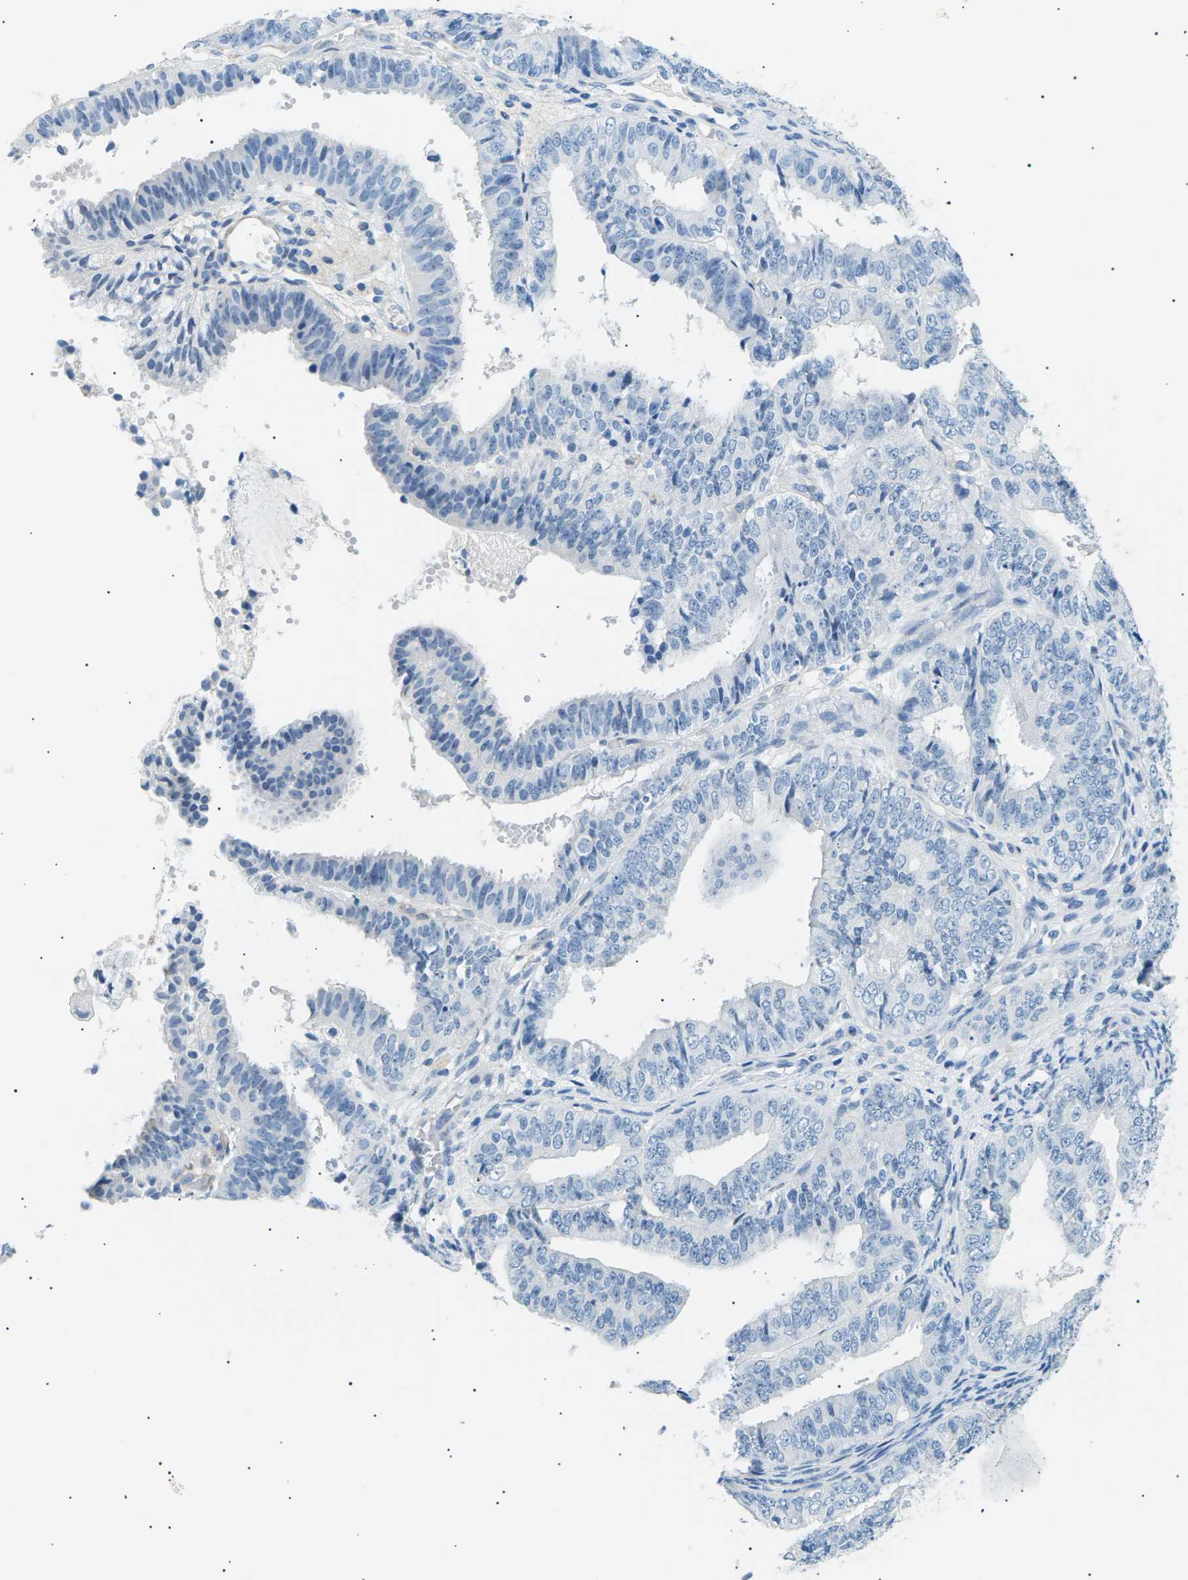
{"staining": {"intensity": "negative", "quantity": "none", "location": "none"}, "tissue": "endometrial cancer", "cell_type": "Tumor cells", "image_type": "cancer", "snomed": [{"axis": "morphology", "description": "Adenocarcinoma, NOS"}, {"axis": "topography", "description": "Endometrium"}], "caption": "A photomicrograph of human endometrial cancer is negative for staining in tumor cells.", "gene": "SEPTIN5", "patient": {"sex": "female", "age": 63}}